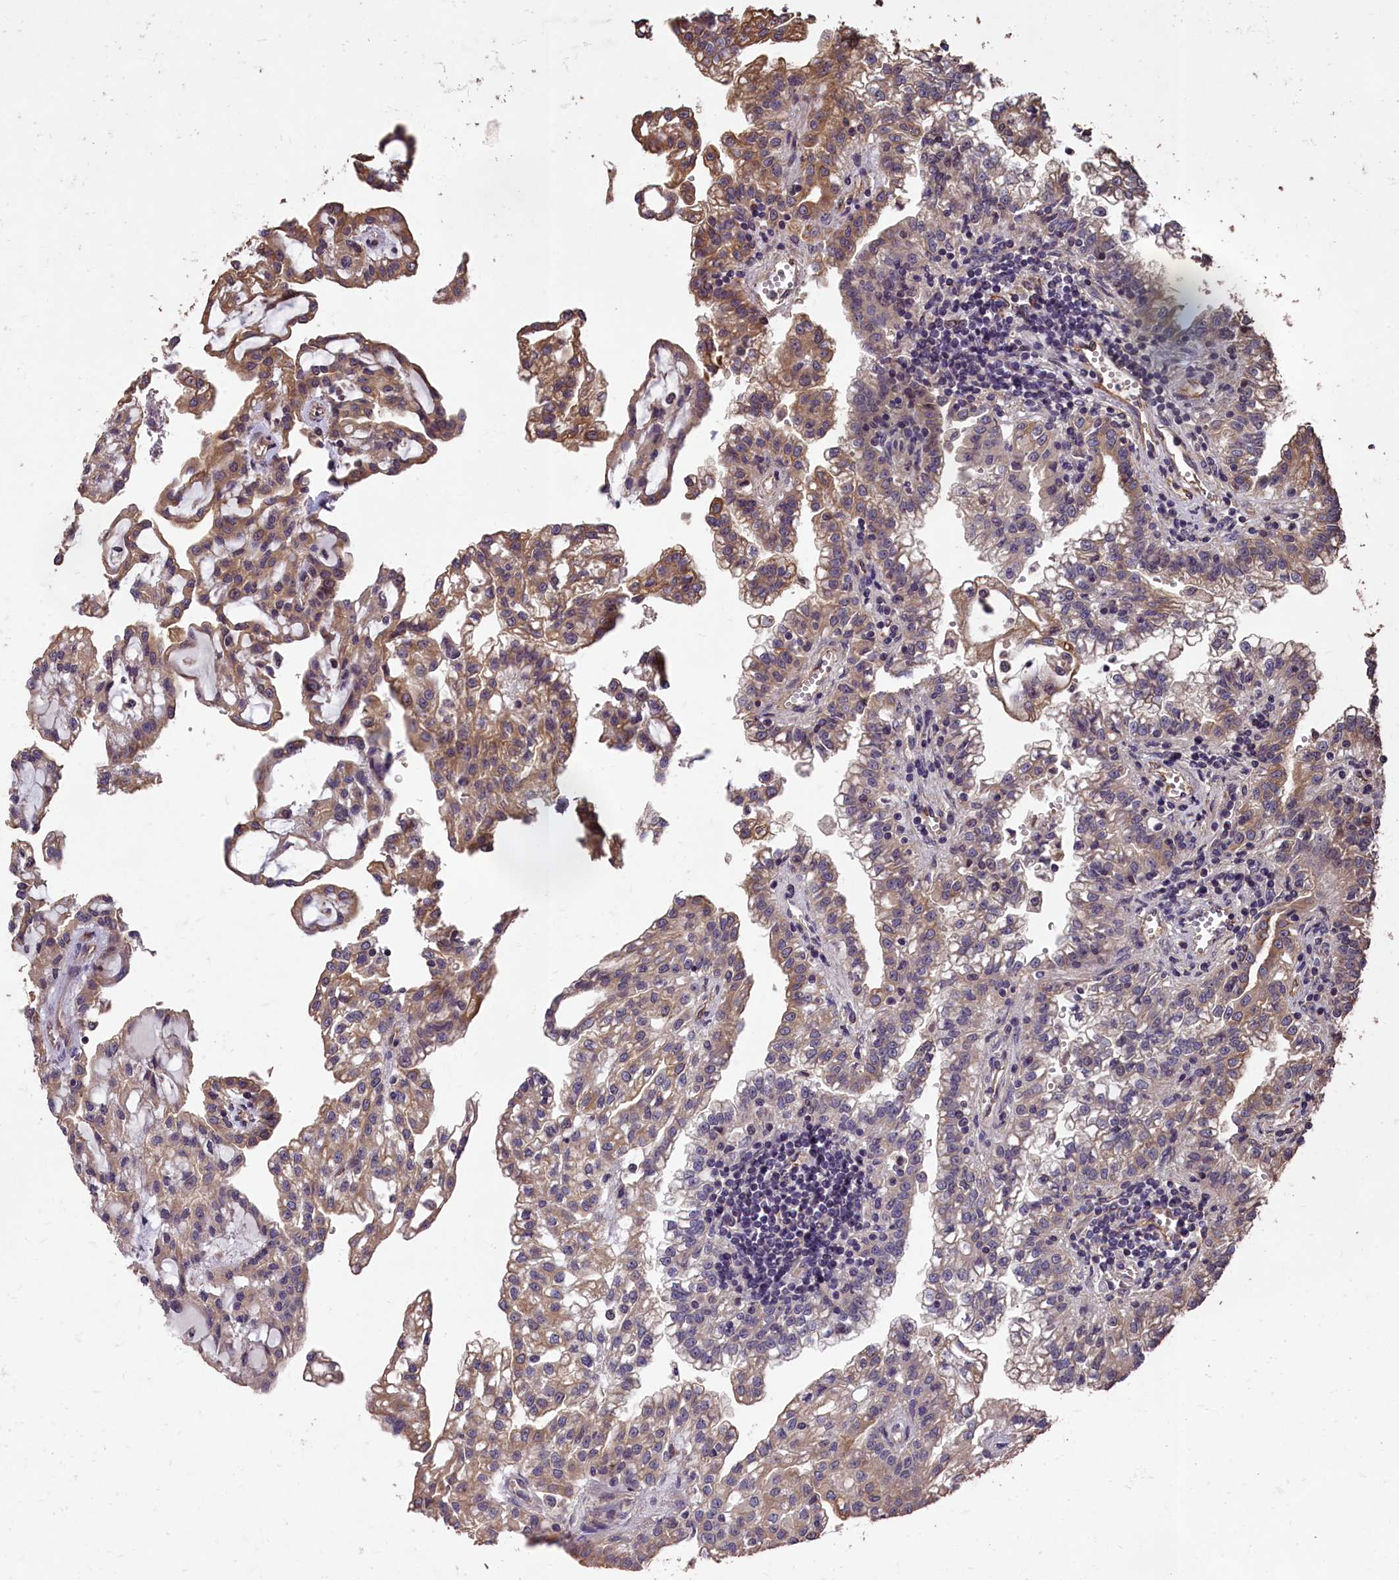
{"staining": {"intensity": "moderate", "quantity": "25%-75%", "location": "cytoplasmic/membranous"}, "tissue": "renal cancer", "cell_type": "Tumor cells", "image_type": "cancer", "snomed": [{"axis": "morphology", "description": "Adenocarcinoma, NOS"}, {"axis": "topography", "description": "Kidney"}], "caption": "DAB (3,3'-diaminobenzidine) immunohistochemical staining of adenocarcinoma (renal) displays moderate cytoplasmic/membranous protein staining in approximately 25%-75% of tumor cells.", "gene": "CHD9", "patient": {"sex": "male", "age": 63}}